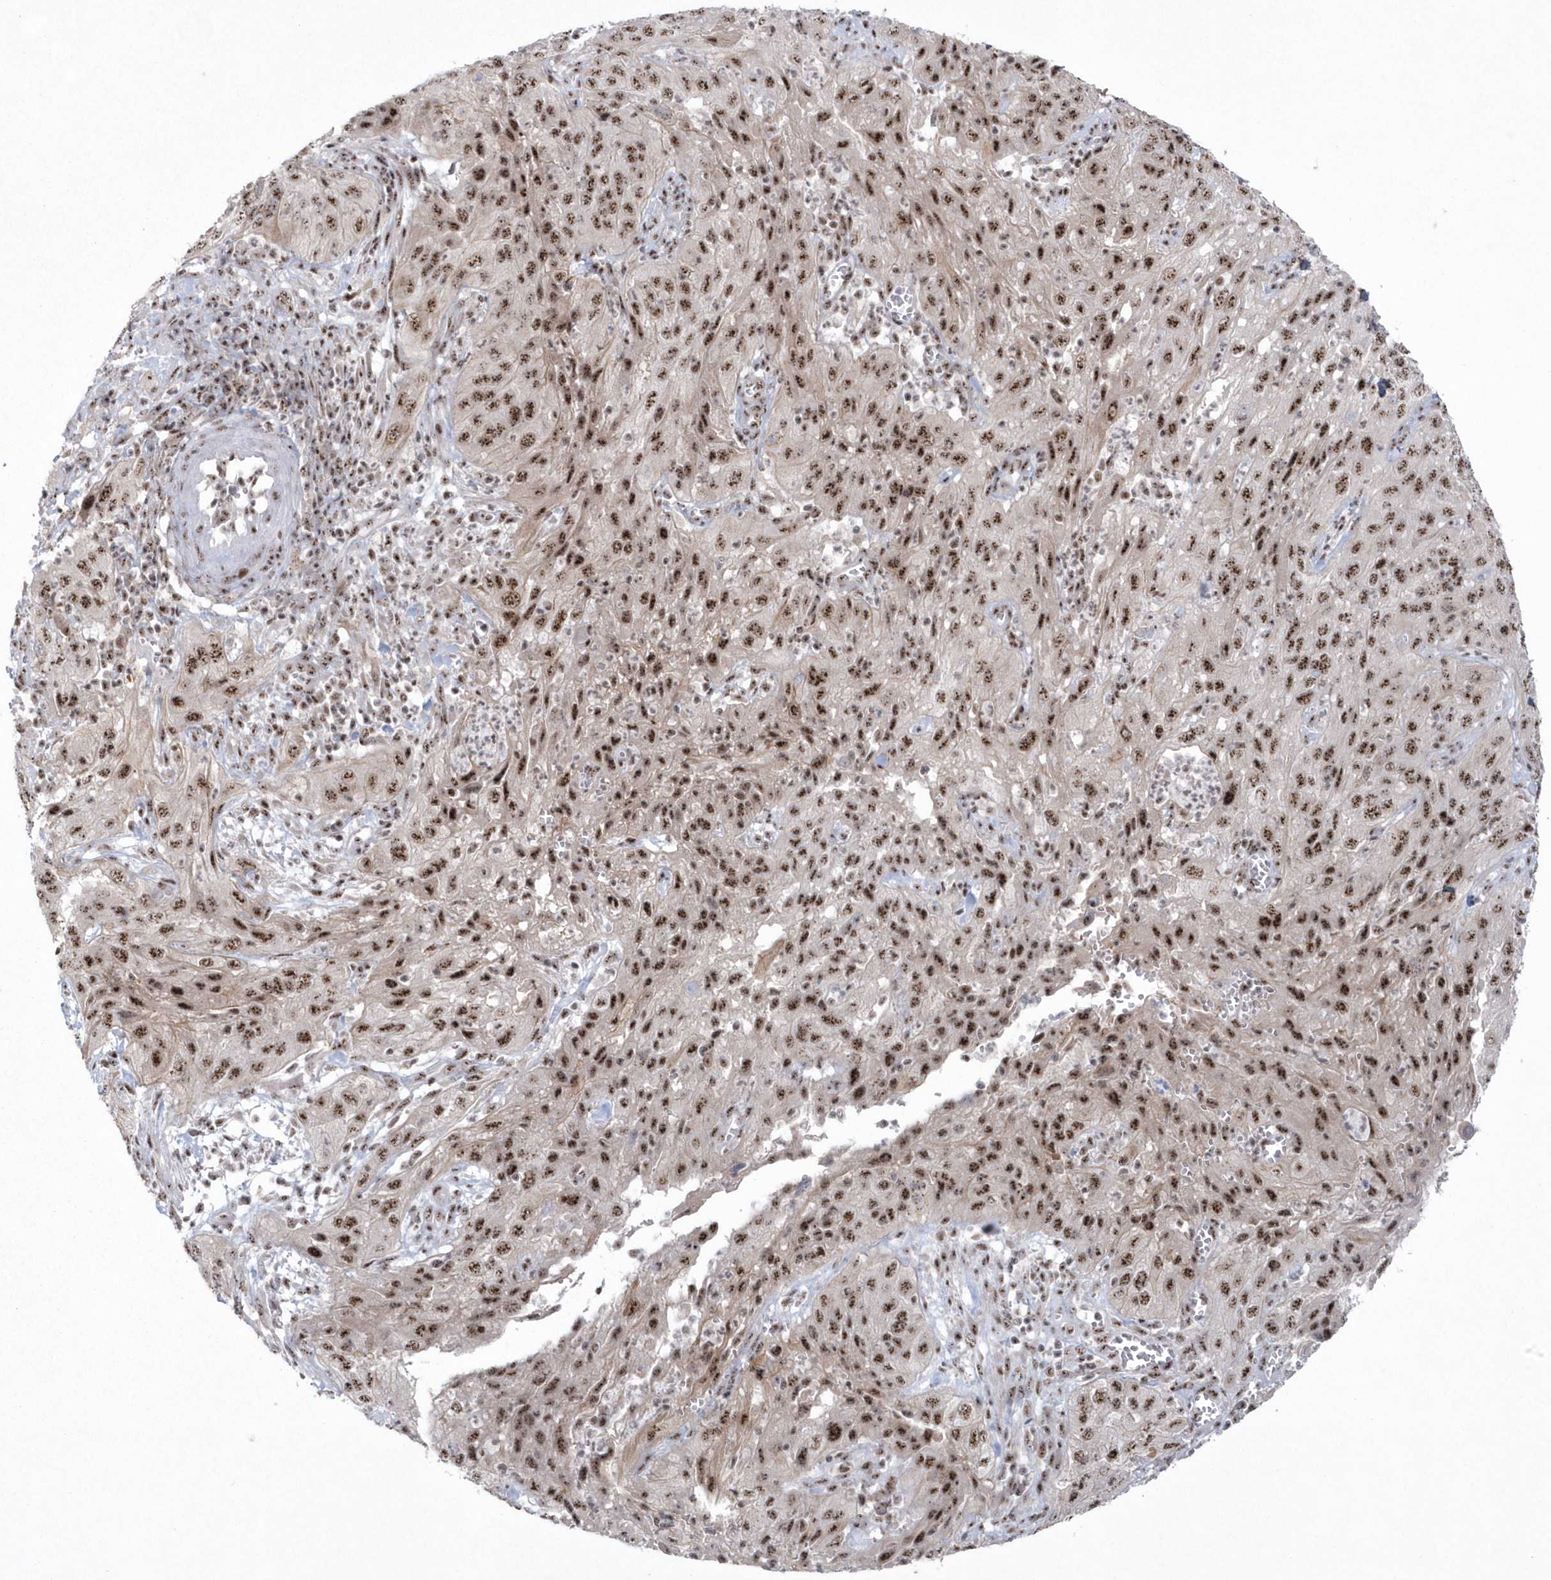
{"staining": {"intensity": "strong", "quantity": ">75%", "location": "nuclear"}, "tissue": "cervical cancer", "cell_type": "Tumor cells", "image_type": "cancer", "snomed": [{"axis": "morphology", "description": "Squamous cell carcinoma, NOS"}, {"axis": "topography", "description": "Cervix"}], "caption": "Immunohistochemical staining of cervical cancer (squamous cell carcinoma) exhibits high levels of strong nuclear protein staining in approximately >75% of tumor cells.", "gene": "KDM6B", "patient": {"sex": "female", "age": 32}}